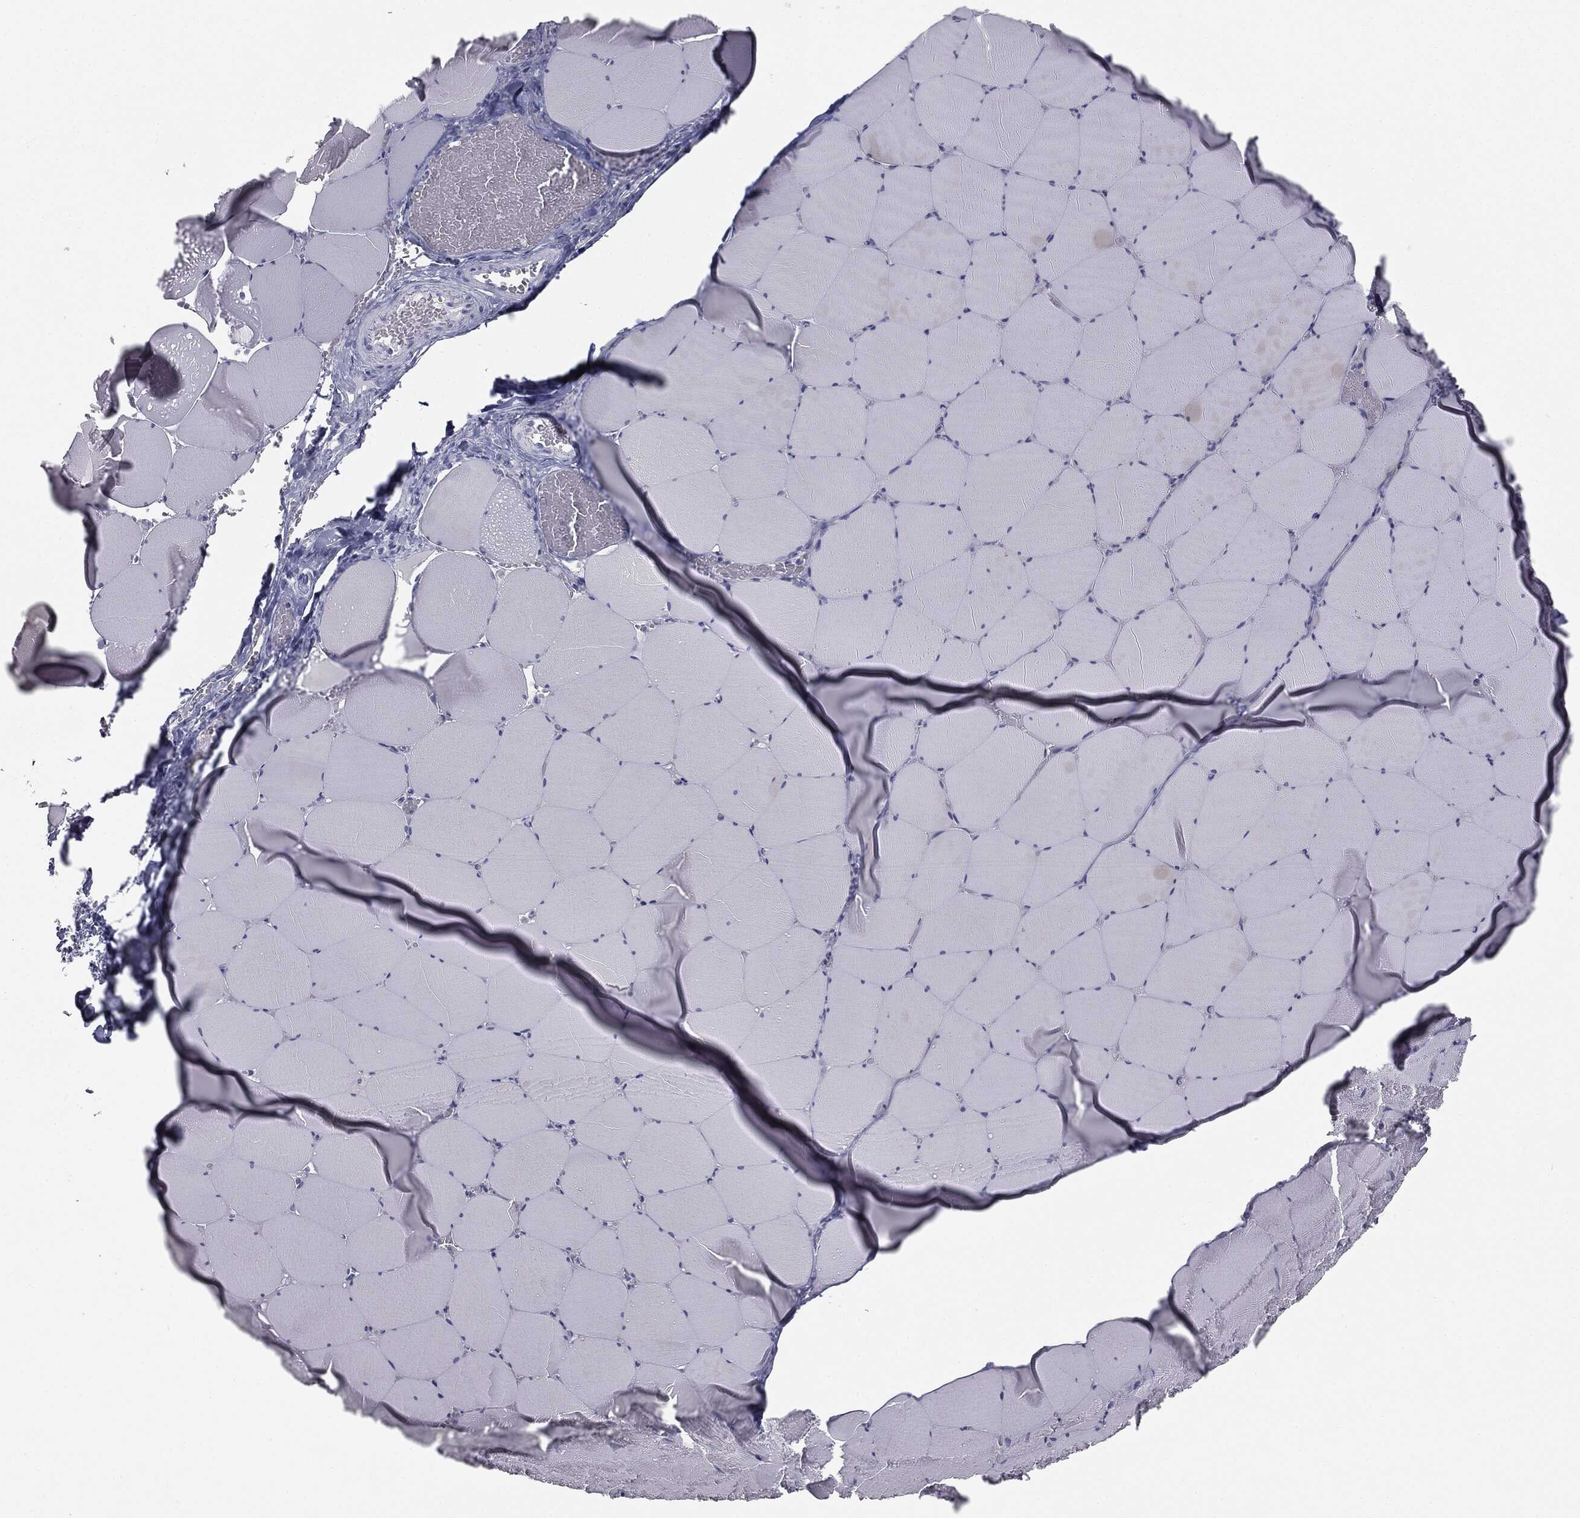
{"staining": {"intensity": "negative", "quantity": "none", "location": "none"}, "tissue": "skeletal muscle", "cell_type": "Myocytes", "image_type": "normal", "snomed": [{"axis": "morphology", "description": "Normal tissue, NOS"}, {"axis": "morphology", "description": "Malignant melanoma, Metastatic site"}, {"axis": "topography", "description": "Skeletal muscle"}], "caption": "There is no significant expression in myocytes of skeletal muscle. (DAB IHC visualized using brightfield microscopy, high magnification).", "gene": "MUC5AC", "patient": {"sex": "male", "age": 50}}